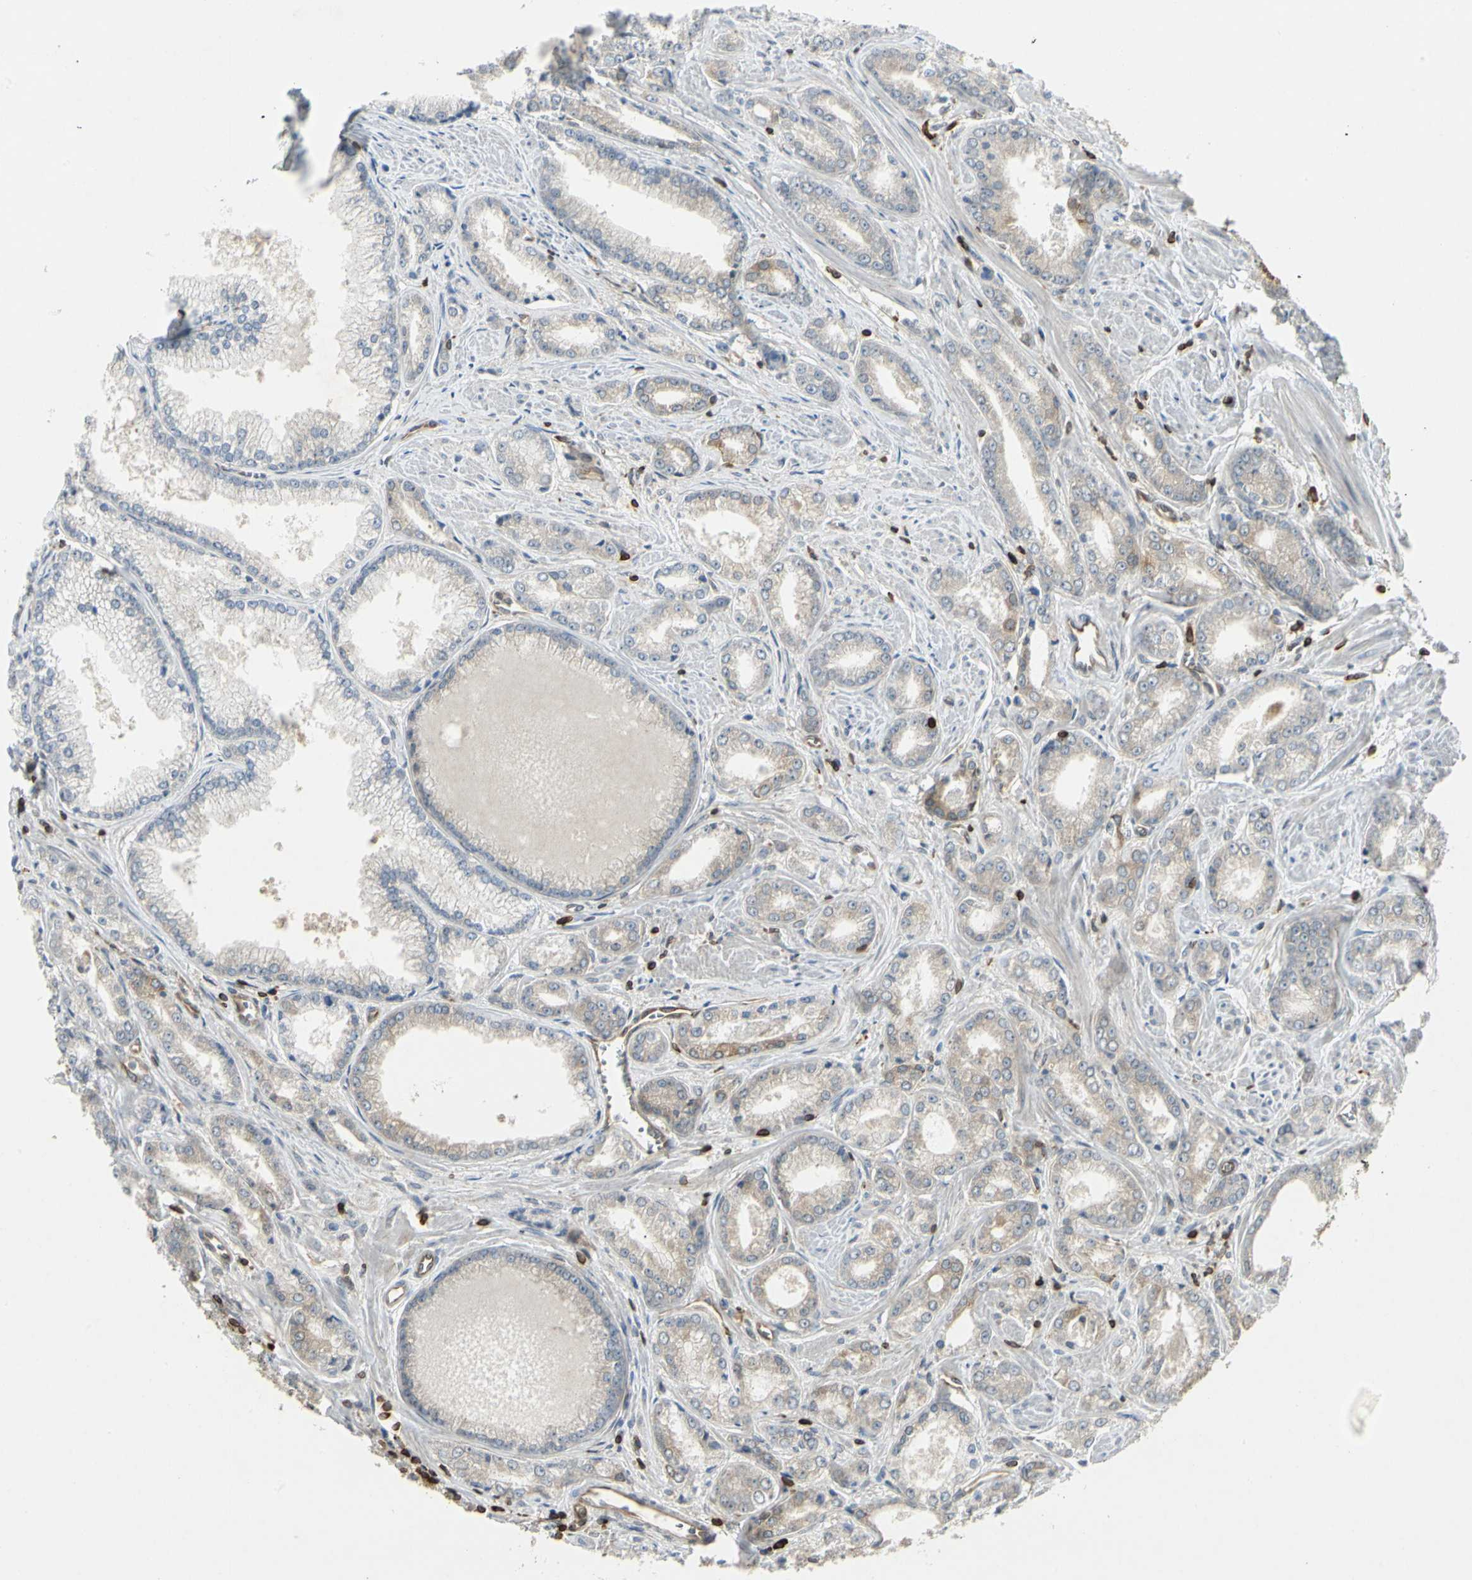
{"staining": {"intensity": "weak", "quantity": "25%-75%", "location": "cytoplasmic/membranous"}, "tissue": "prostate cancer", "cell_type": "Tumor cells", "image_type": "cancer", "snomed": [{"axis": "morphology", "description": "Adenocarcinoma, Low grade"}, {"axis": "topography", "description": "Prostate"}], "caption": "Prostate adenocarcinoma (low-grade) stained with DAB immunohistochemistry (IHC) displays low levels of weak cytoplasmic/membranous staining in about 25%-75% of tumor cells.", "gene": "TAPBP", "patient": {"sex": "male", "age": 64}}